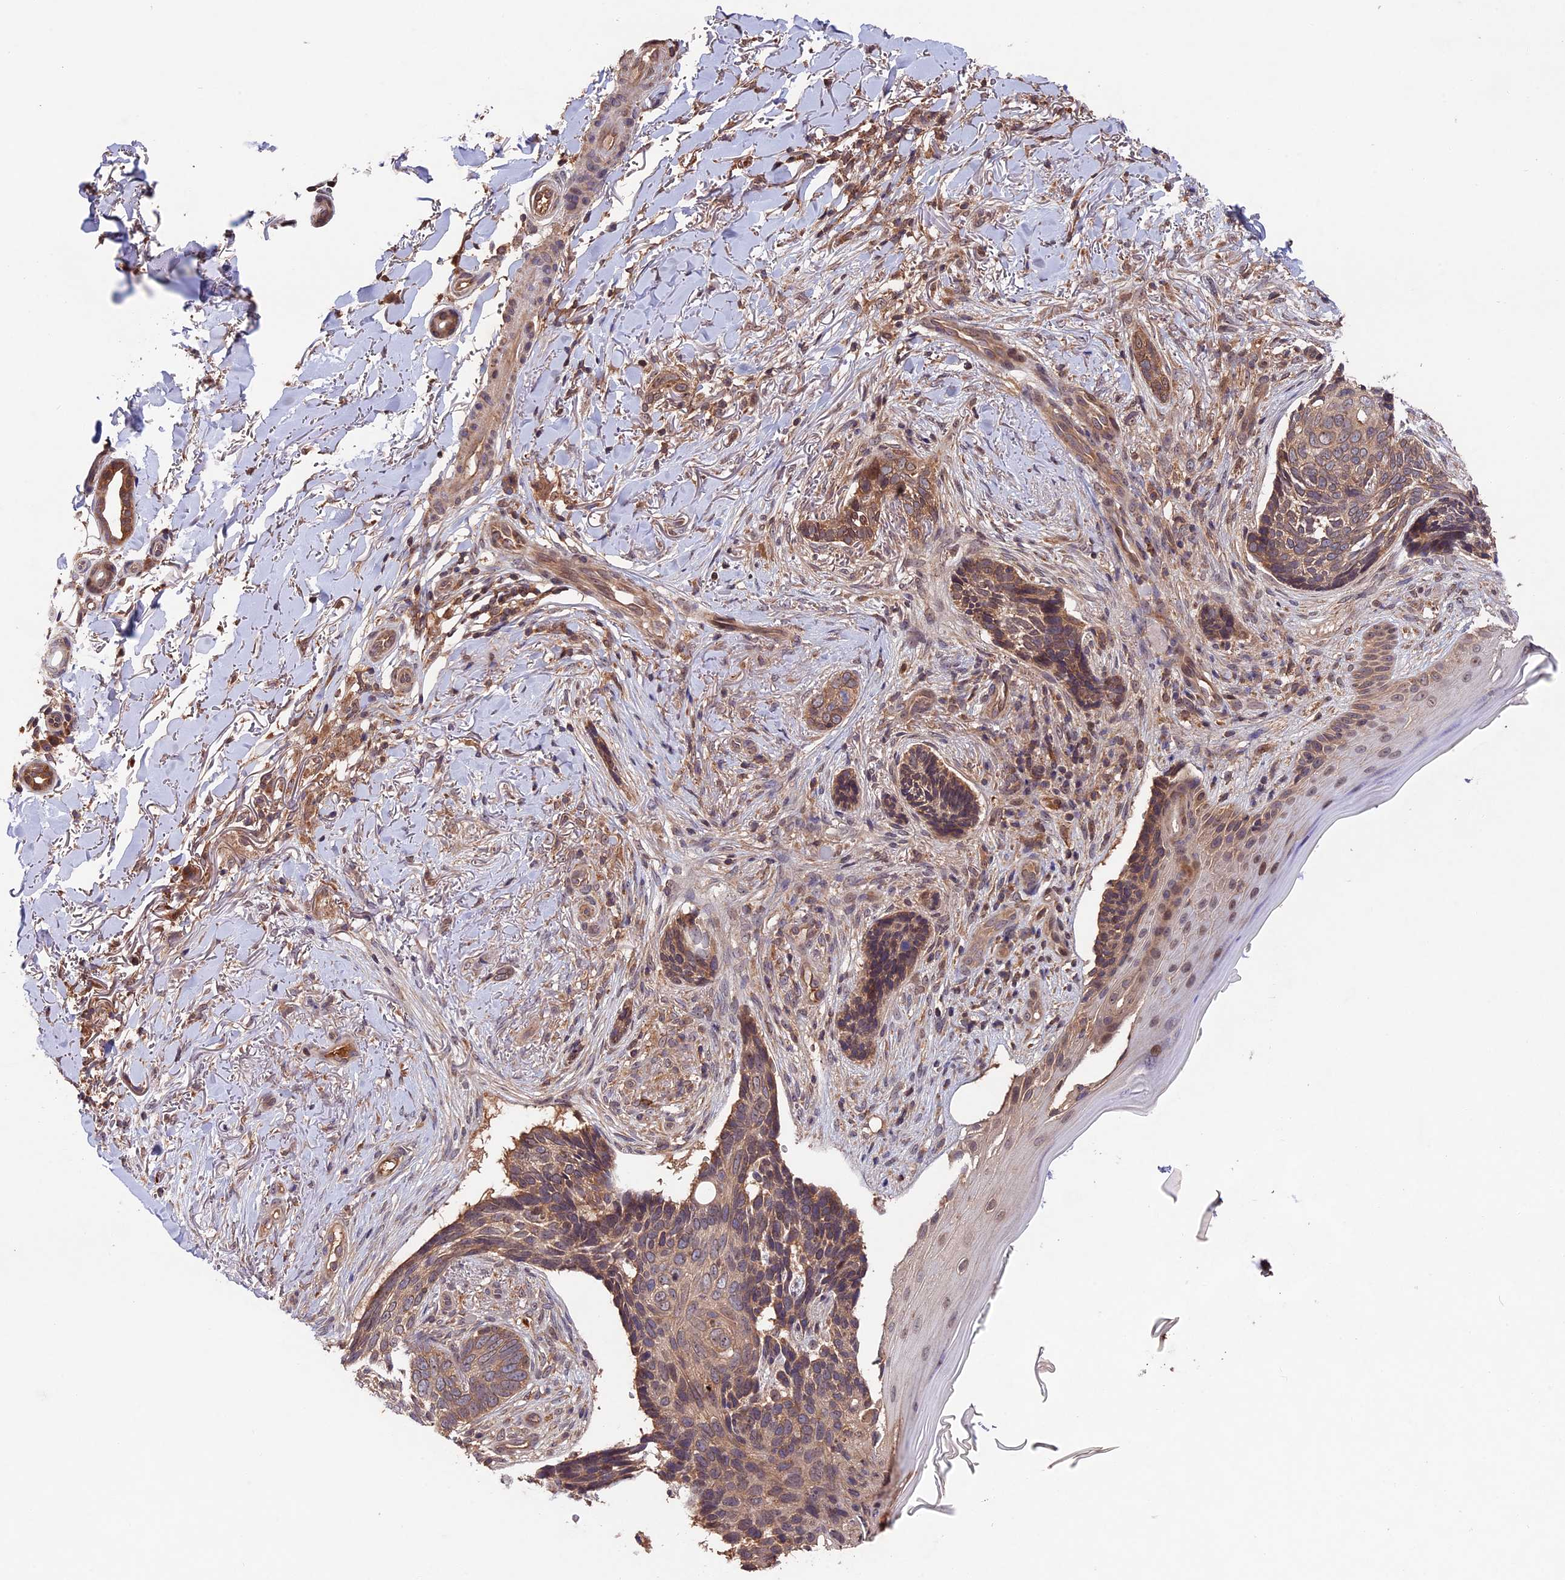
{"staining": {"intensity": "moderate", "quantity": ">75%", "location": "cytoplasmic/membranous"}, "tissue": "skin cancer", "cell_type": "Tumor cells", "image_type": "cancer", "snomed": [{"axis": "morphology", "description": "Normal tissue, NOS"}, {"axis": "morphology", "description": "Basal cell carcinoma"}, {"axis": "topography", "description": "Skin"}], "caption": "Skin cancer was stained to show a protein in brown. There is medium levels of moderate cytoplasmic/membranous staining in about >75% of tumor cells. Ihc stains the protein in brown and the nuclei are stained blue.", "gene": "CHAC1", "patient": {"sex": "female", "age": 67}}